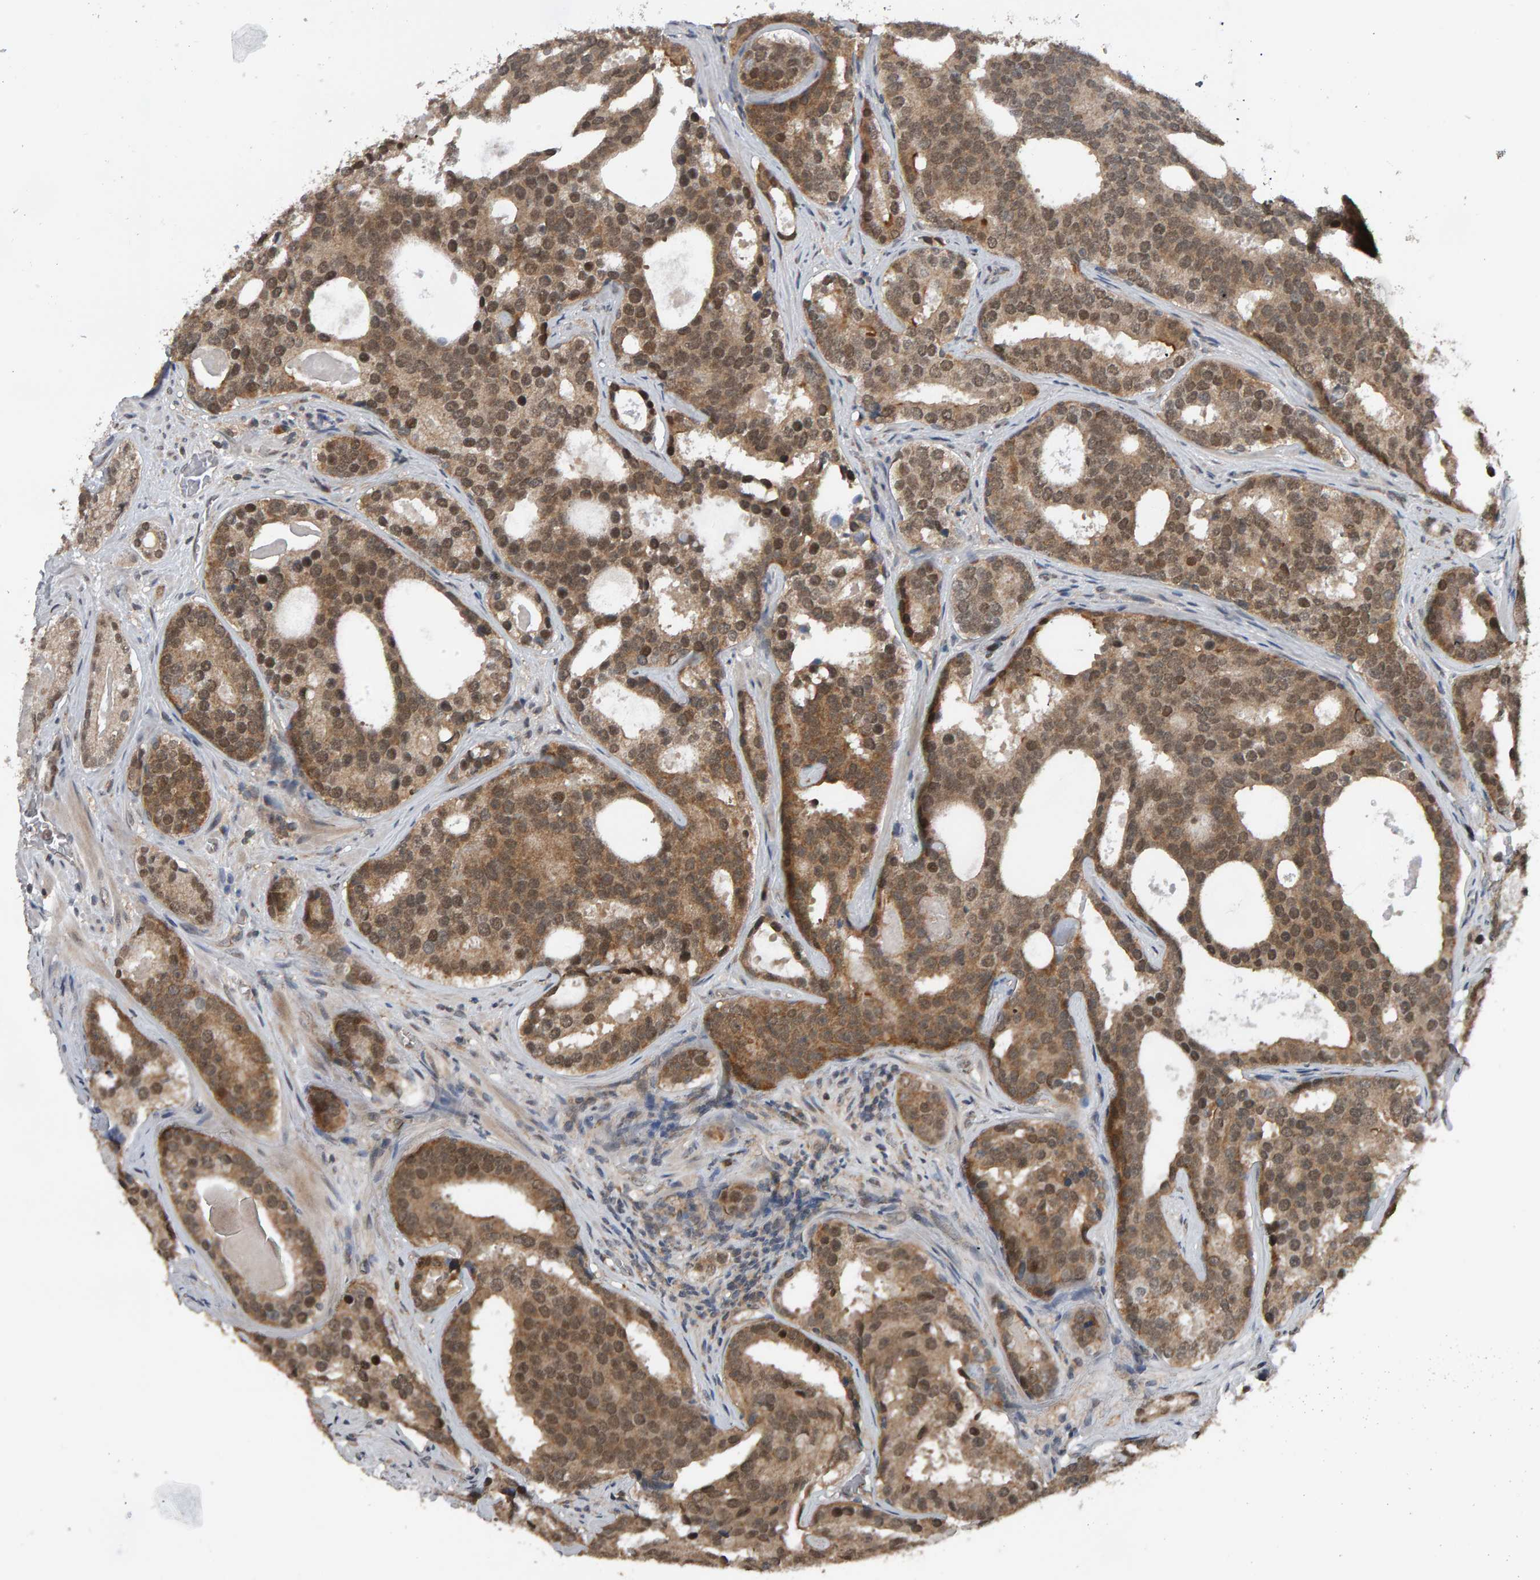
{"staining": {"intensity": "moderate", "quantity": ">75%", "location": "cytoplasmic/membranous,nuclear"}, "tissue": "prostate cancer", "cell_type": "Tumor cells", "image_type": "cancer", "snomed": [{"axis": "morphology", "description": "Adenocarcinoma, High grade"}, {"axis": "topography", "description": "Prostate"}], "caption": "Moderate cytoplasmic/membranous and nuclear staining for a protein is seen in about >75% of tumor cells of high-grade adenocarcinoma (prostate) using immunohistochemistry.", "gene": "COASY", "patient": {"sex": "male", "age": 60}}